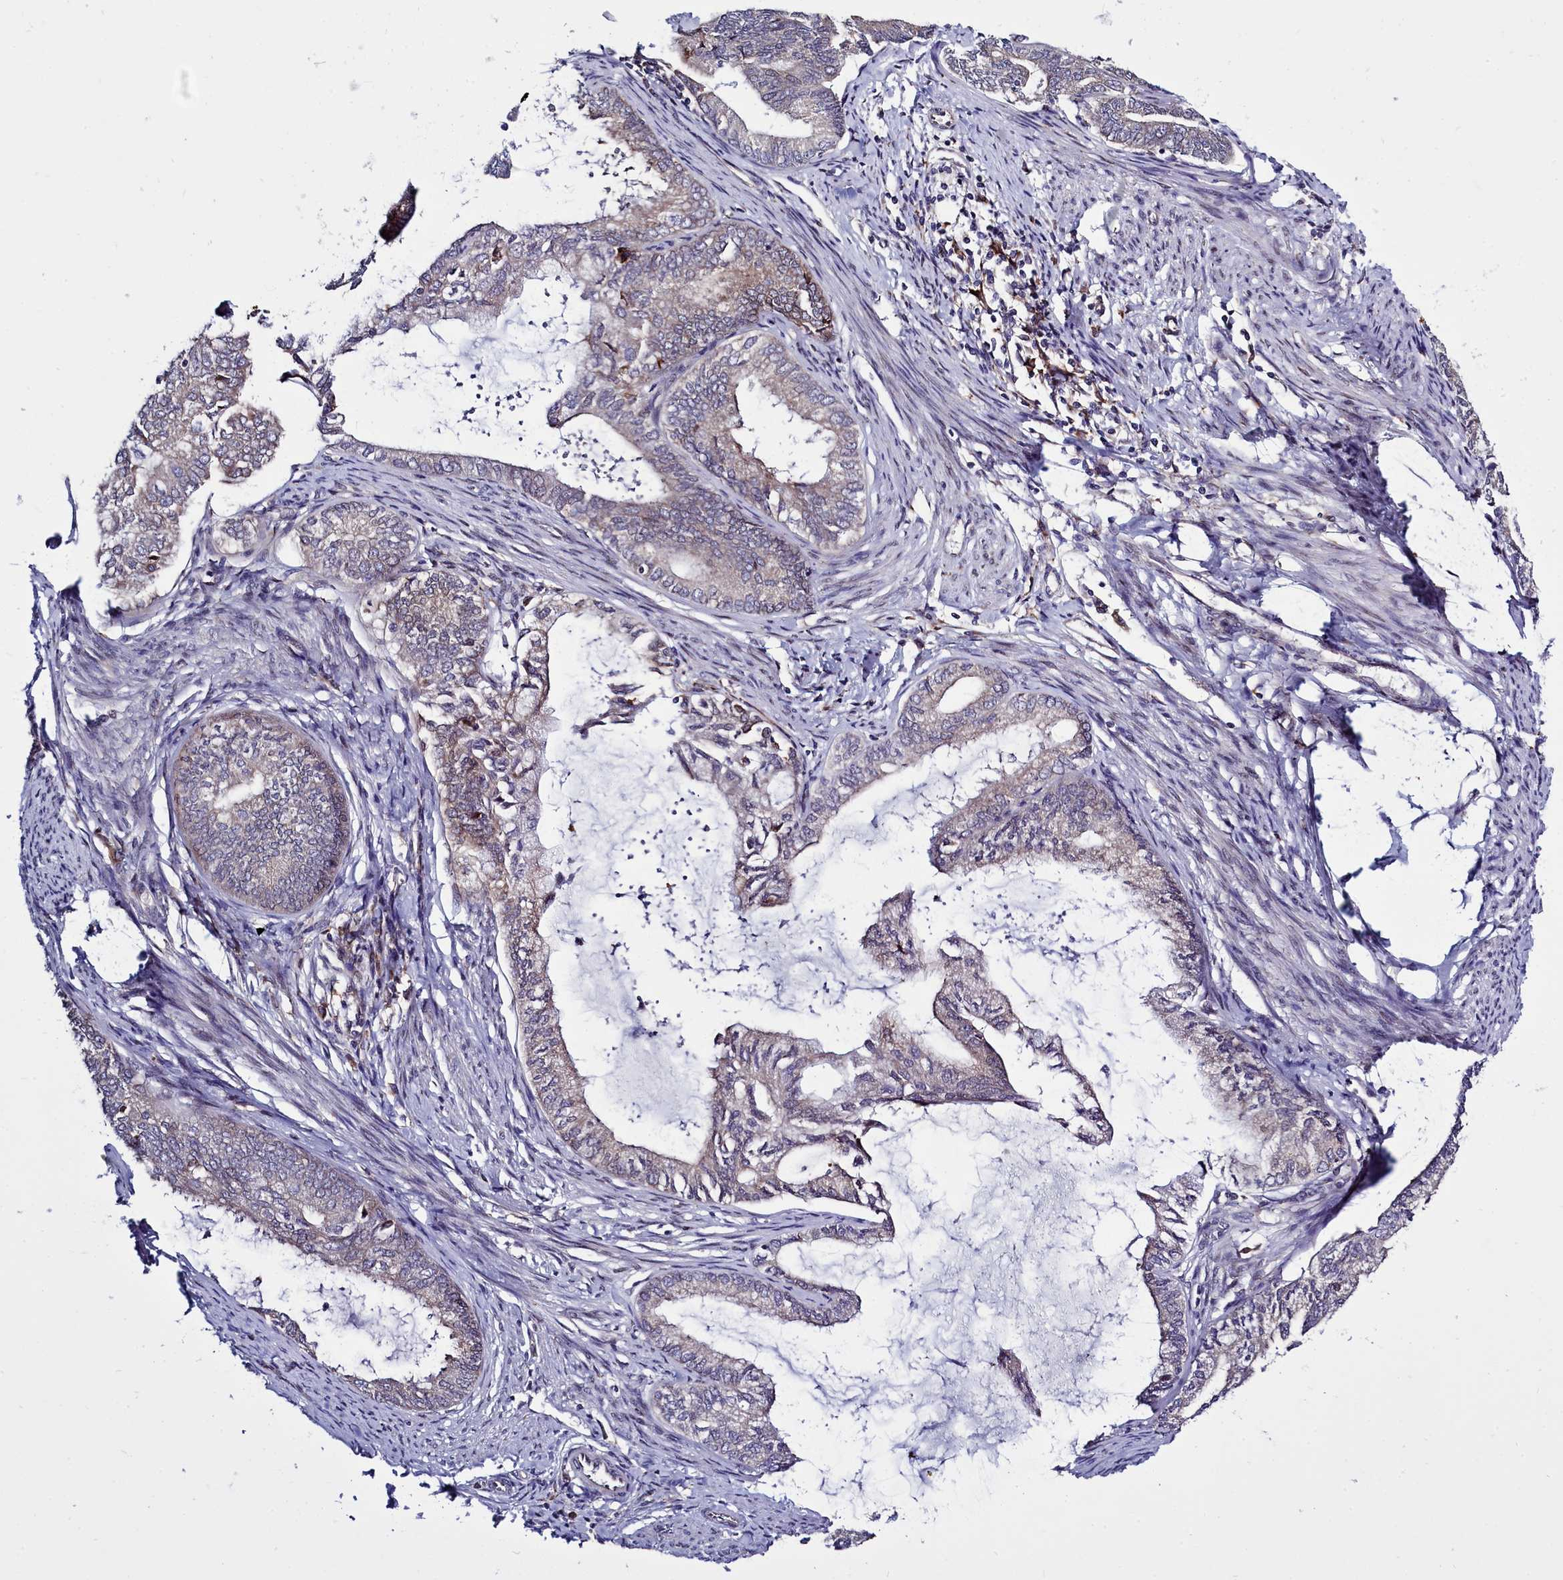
{"staining": {"intensity": "negative", "quantity": "none", "location": "none"}, "tissue": "endometrial cancer", "cell_type": "Tumor cells", "image_type": "cancer", "snomed": [{"axis": "morphology", "description": "Adenocarcinoma, NOS"}, {"axis": "topography", "description": "Endometrium"}], "caption": "IHC of adenocarcinoma (endometrial) shows no staining in tumor cells.", "gene": "RAPGEF4", "patient": {"sex": "female", "age": 86}}